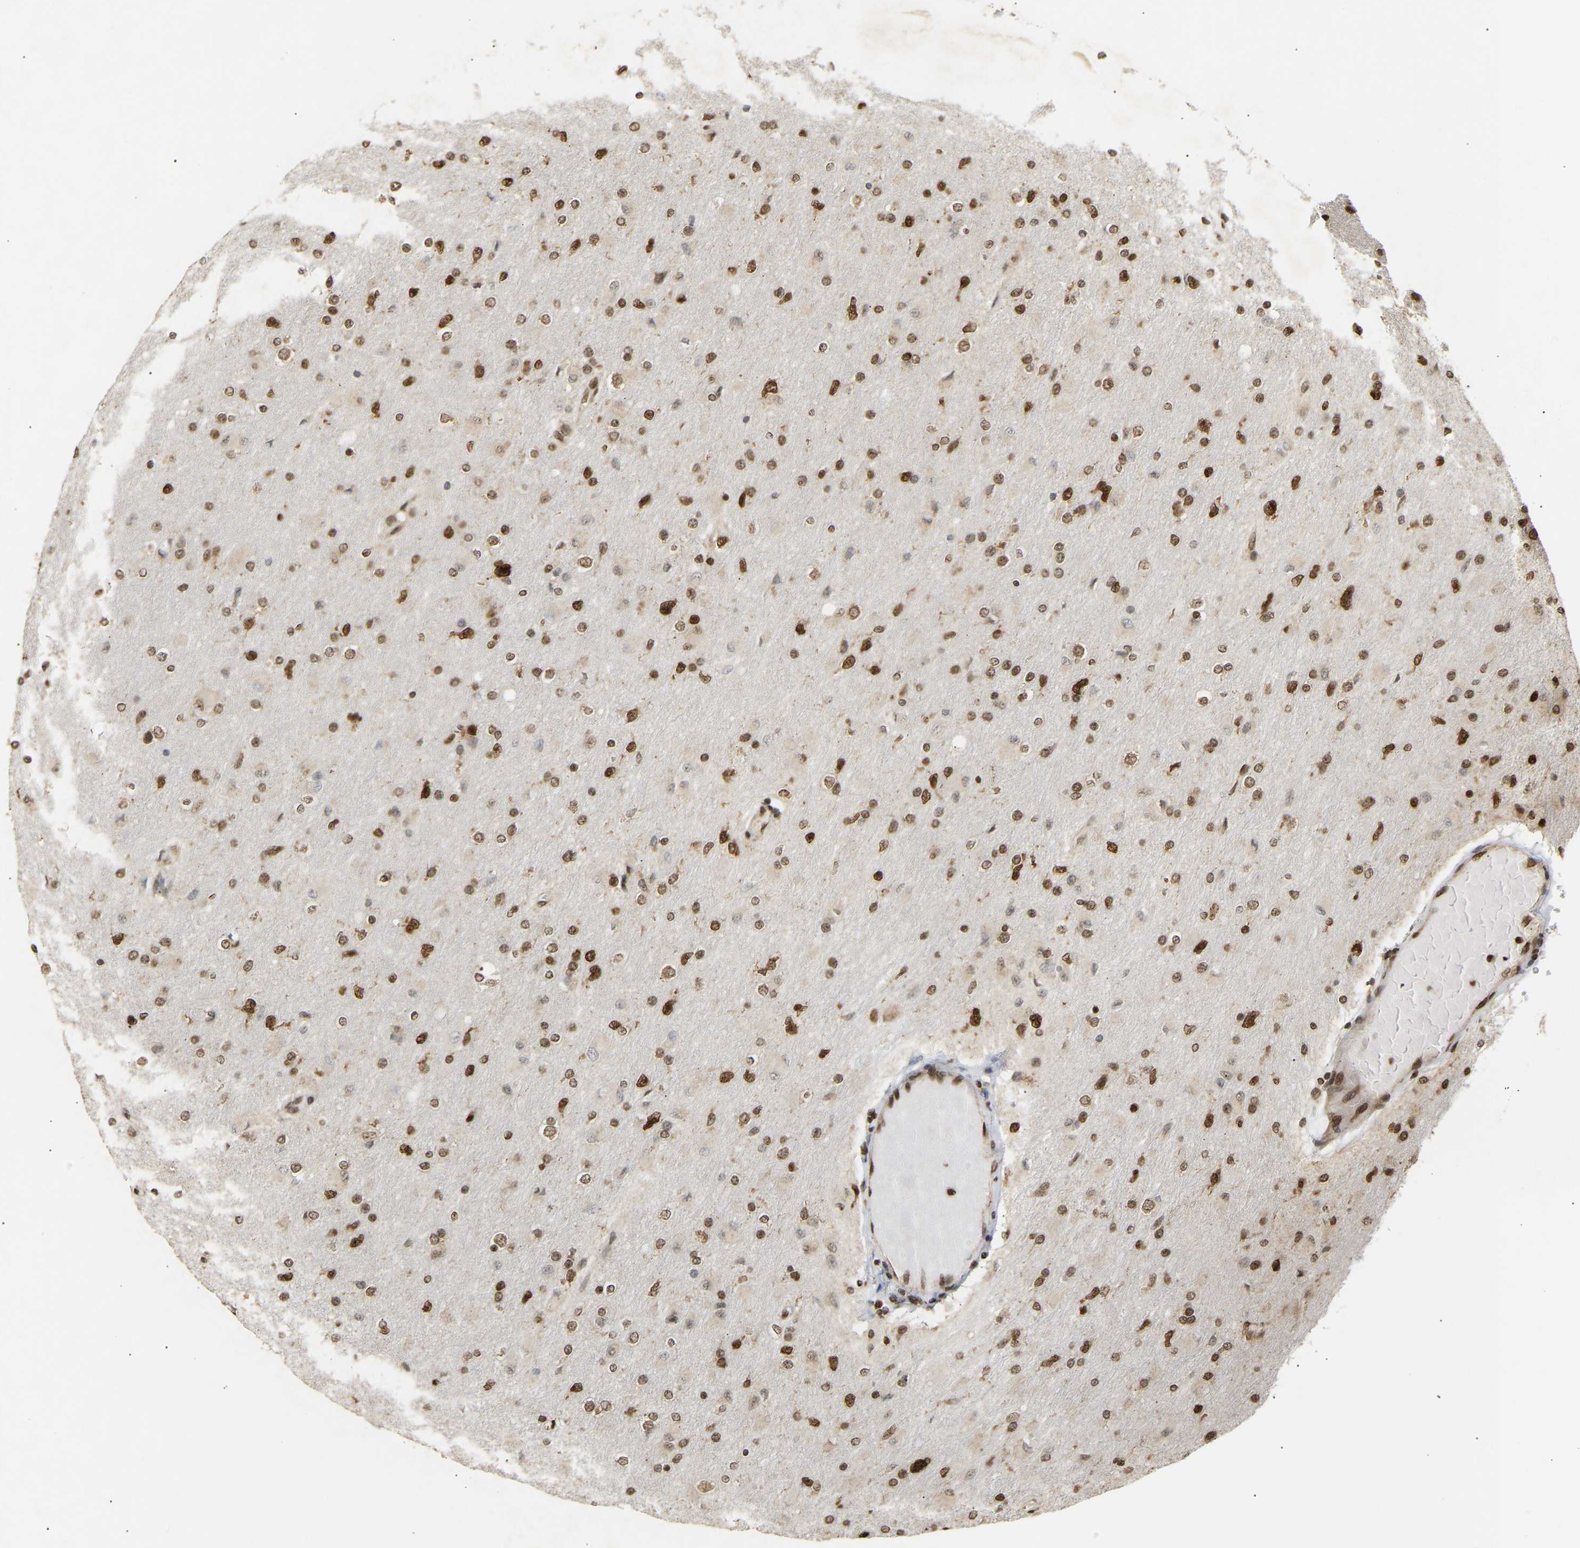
{"staining": {"intensity": "moderate", "quantity": ">75%", "location": "nuclear"}, "tissue": "glioma", "cell_type": "Tumor cells", "image_type": "cancer", "snomed": [{"axis": "morphology", "description": "Glioma, malignant, High grade"}, {"axis": "topography", "description": "Cerebral cortex"}], "caption": "This histopathology image shows immunohistochemistry (IHC) staining of human glioma, with medium moderate nuclear staining in about >75% of tumor cells.", "gene": "ALYREF", "patient": {"sex": "female", "age": 36}}